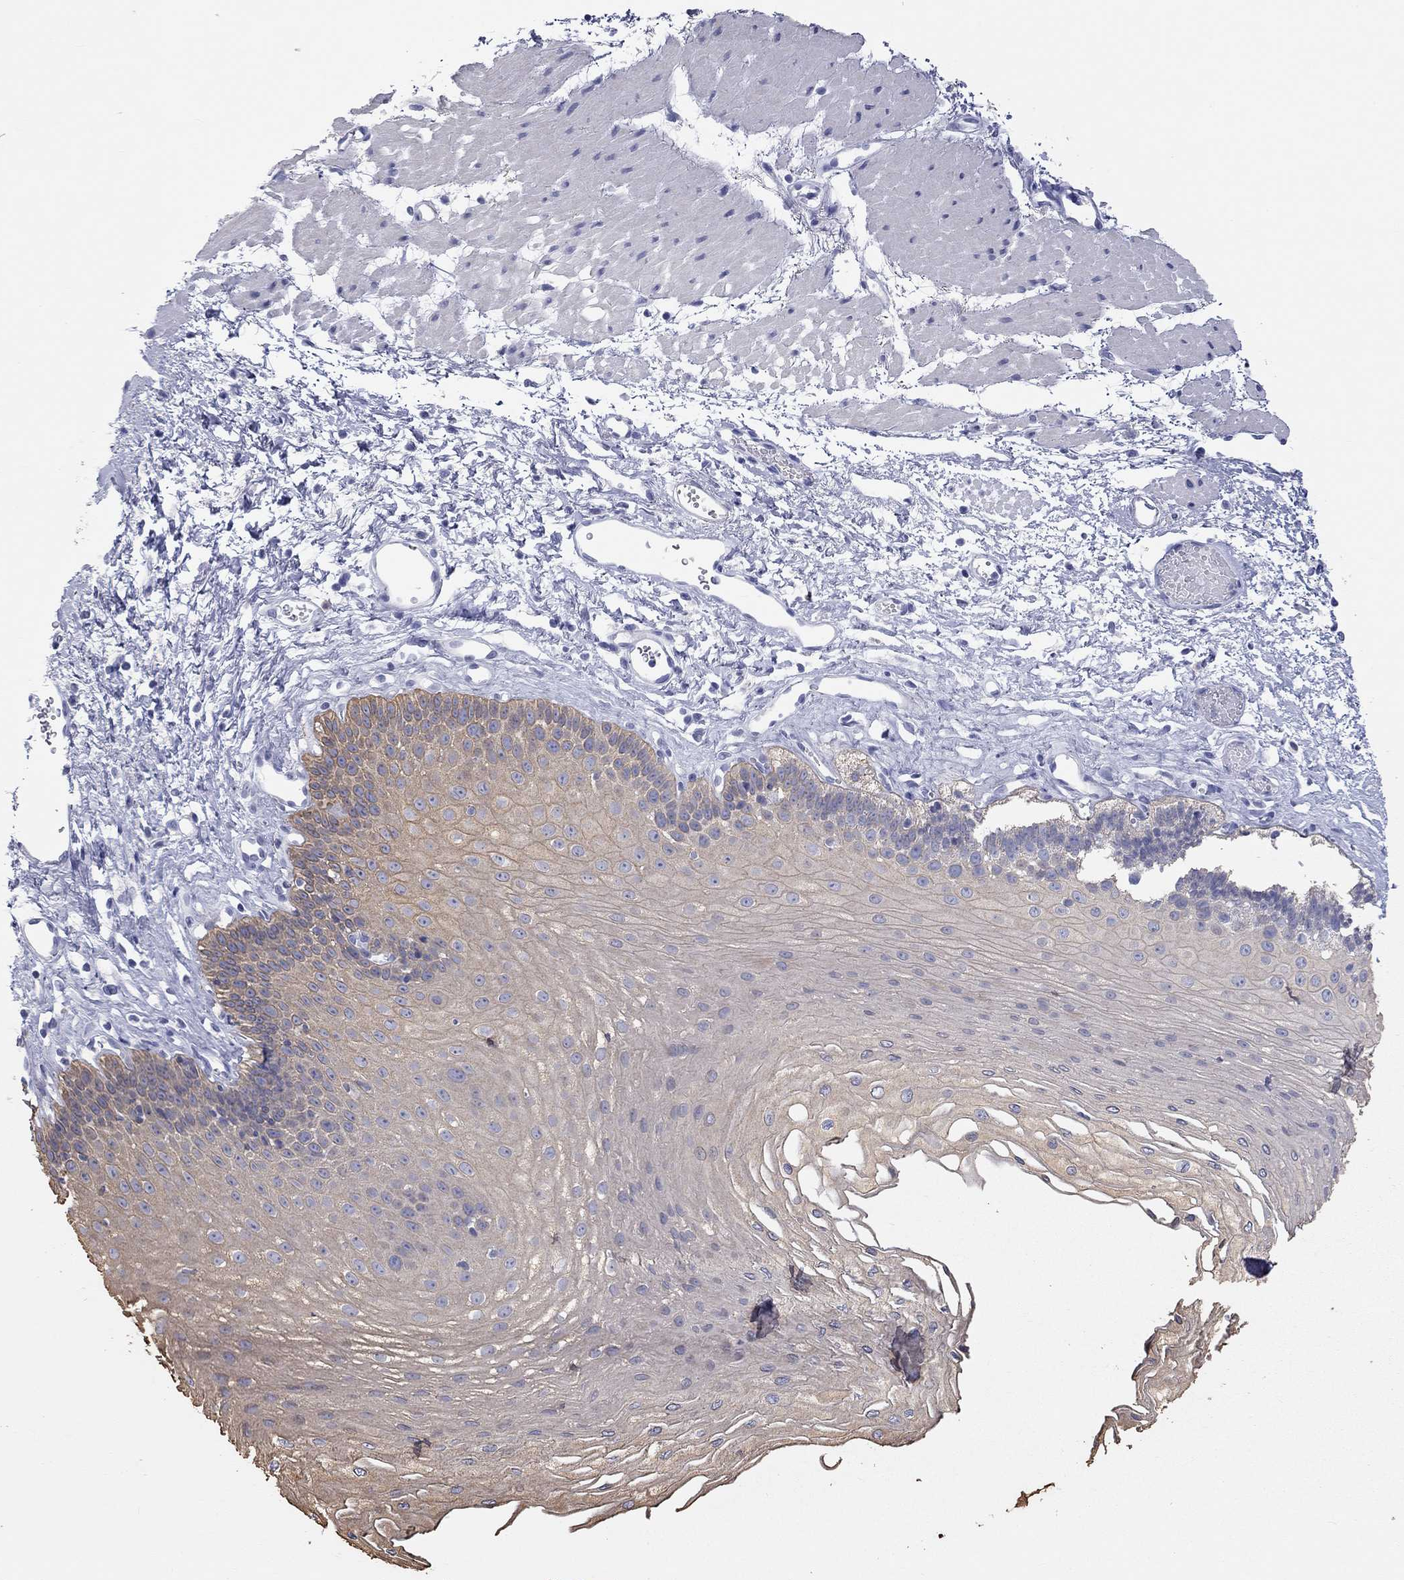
{"staining": {"intensity": "negative", "quantity": "none", "location": "none"}, "tissue": "esophagus", "cell_type": "Squamous epithelial cells", "image_type": "normal", "snomed": [{"axis": "morphology", "description": "Normal tissue, NOS"}, {"axis": "topography", "description": "Esophagus"}], "caption": "DAB (3,3'-diaminobenzidine) immunohistochemical staining of unremarkable esophagus exhibits no significant expression in squamous epithelial cells.", "gene": "AK8", "patient": {"sex": "female", "age": 62}}